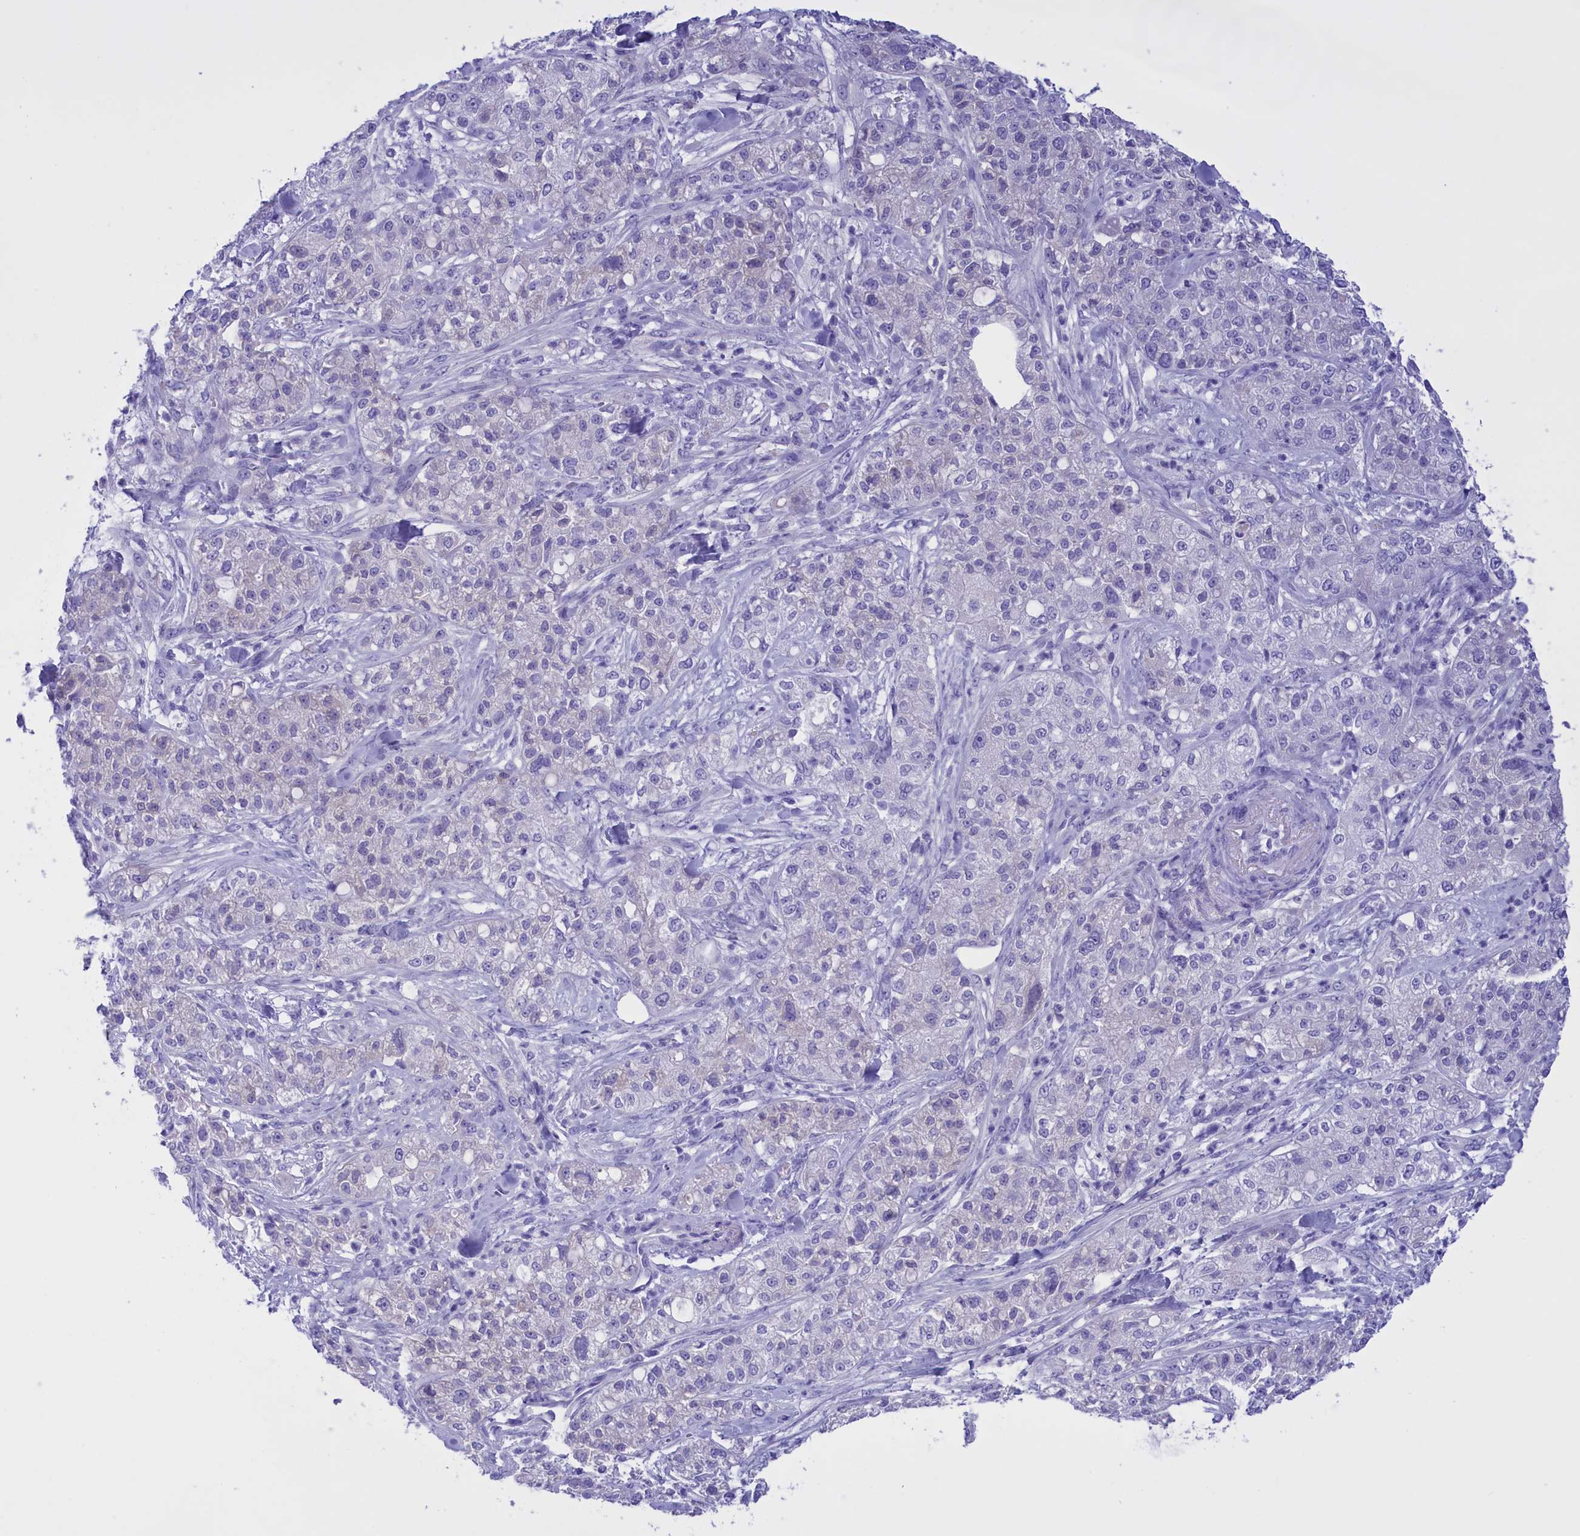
{"staining": {"intensity": "negative", "quantity": "none", "location": "none"}, "tissue": "pancreatic cancer", "cell_type": "Tumor cells", "image_type": "cancer", "snomed": [{"axis": "morphology", "description": "Adenocarcinoma, NOS"}, {"axis": "topography", "description": "Pancreas"}], "caption": "Immunohistochemical staining of pancreatic cancer (adenocarcinoma) reveals no significant positivity in tumor cells.", "gene": "PROK2", "patient": {"sex": "female", "age": 78}}